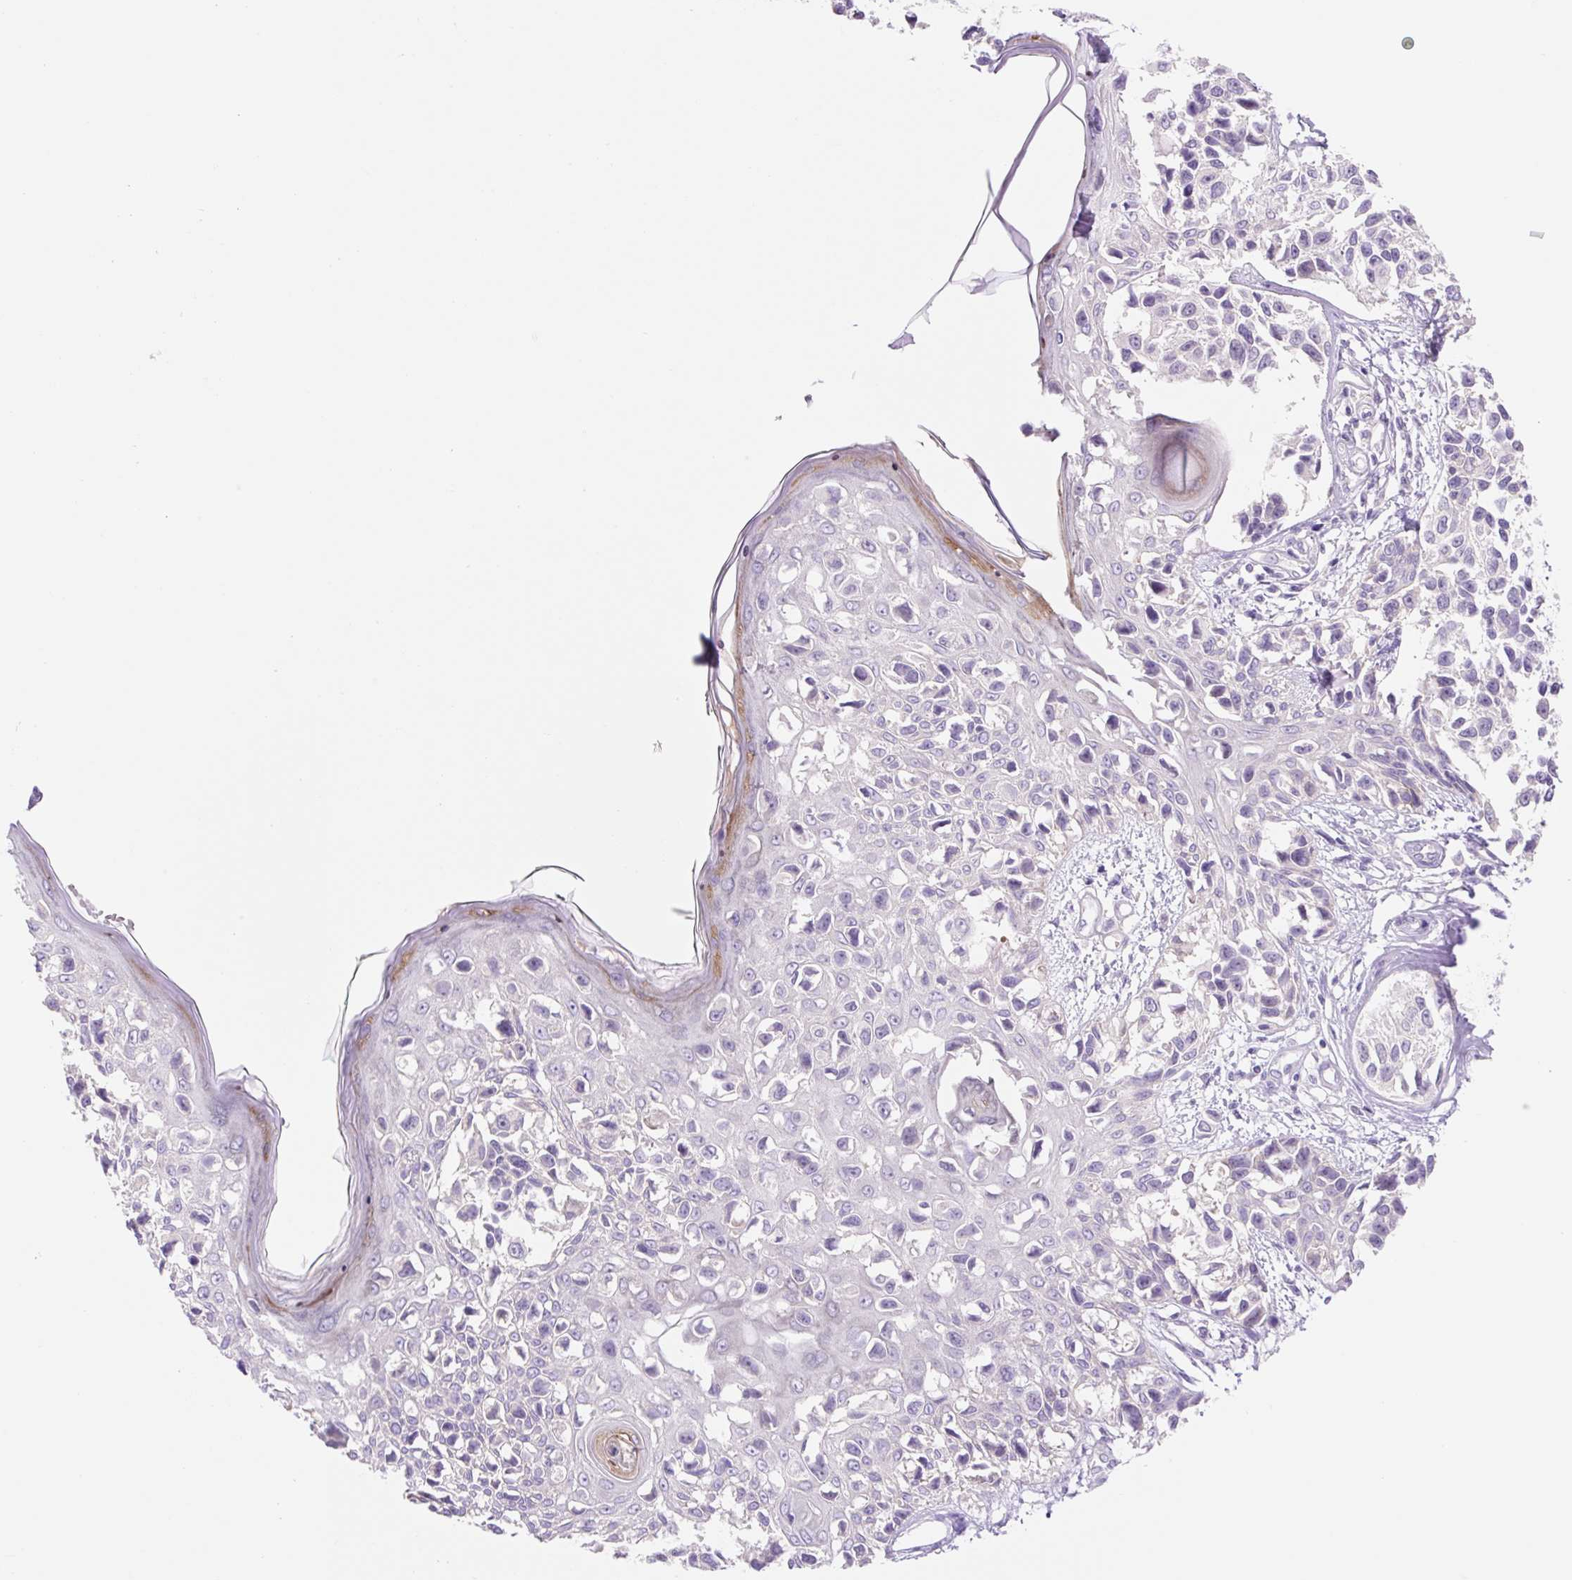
{"staining": {"intensity": "negative", "quantity": "none", "location": "none"}, "tissue": "melanoma", "cell_type": "Tumor cells", "image_type": "cancer", "snomed": [{"axis": "morphology", "description": "Malignant melanoma, NOS"}, {"axis": "topography", "description": "Skin"}], "caption": "Tumor cells are negative for protein expression in human melanoma.", "gene": "CELF6", "patient": {"sex": "male", "age": 73}}